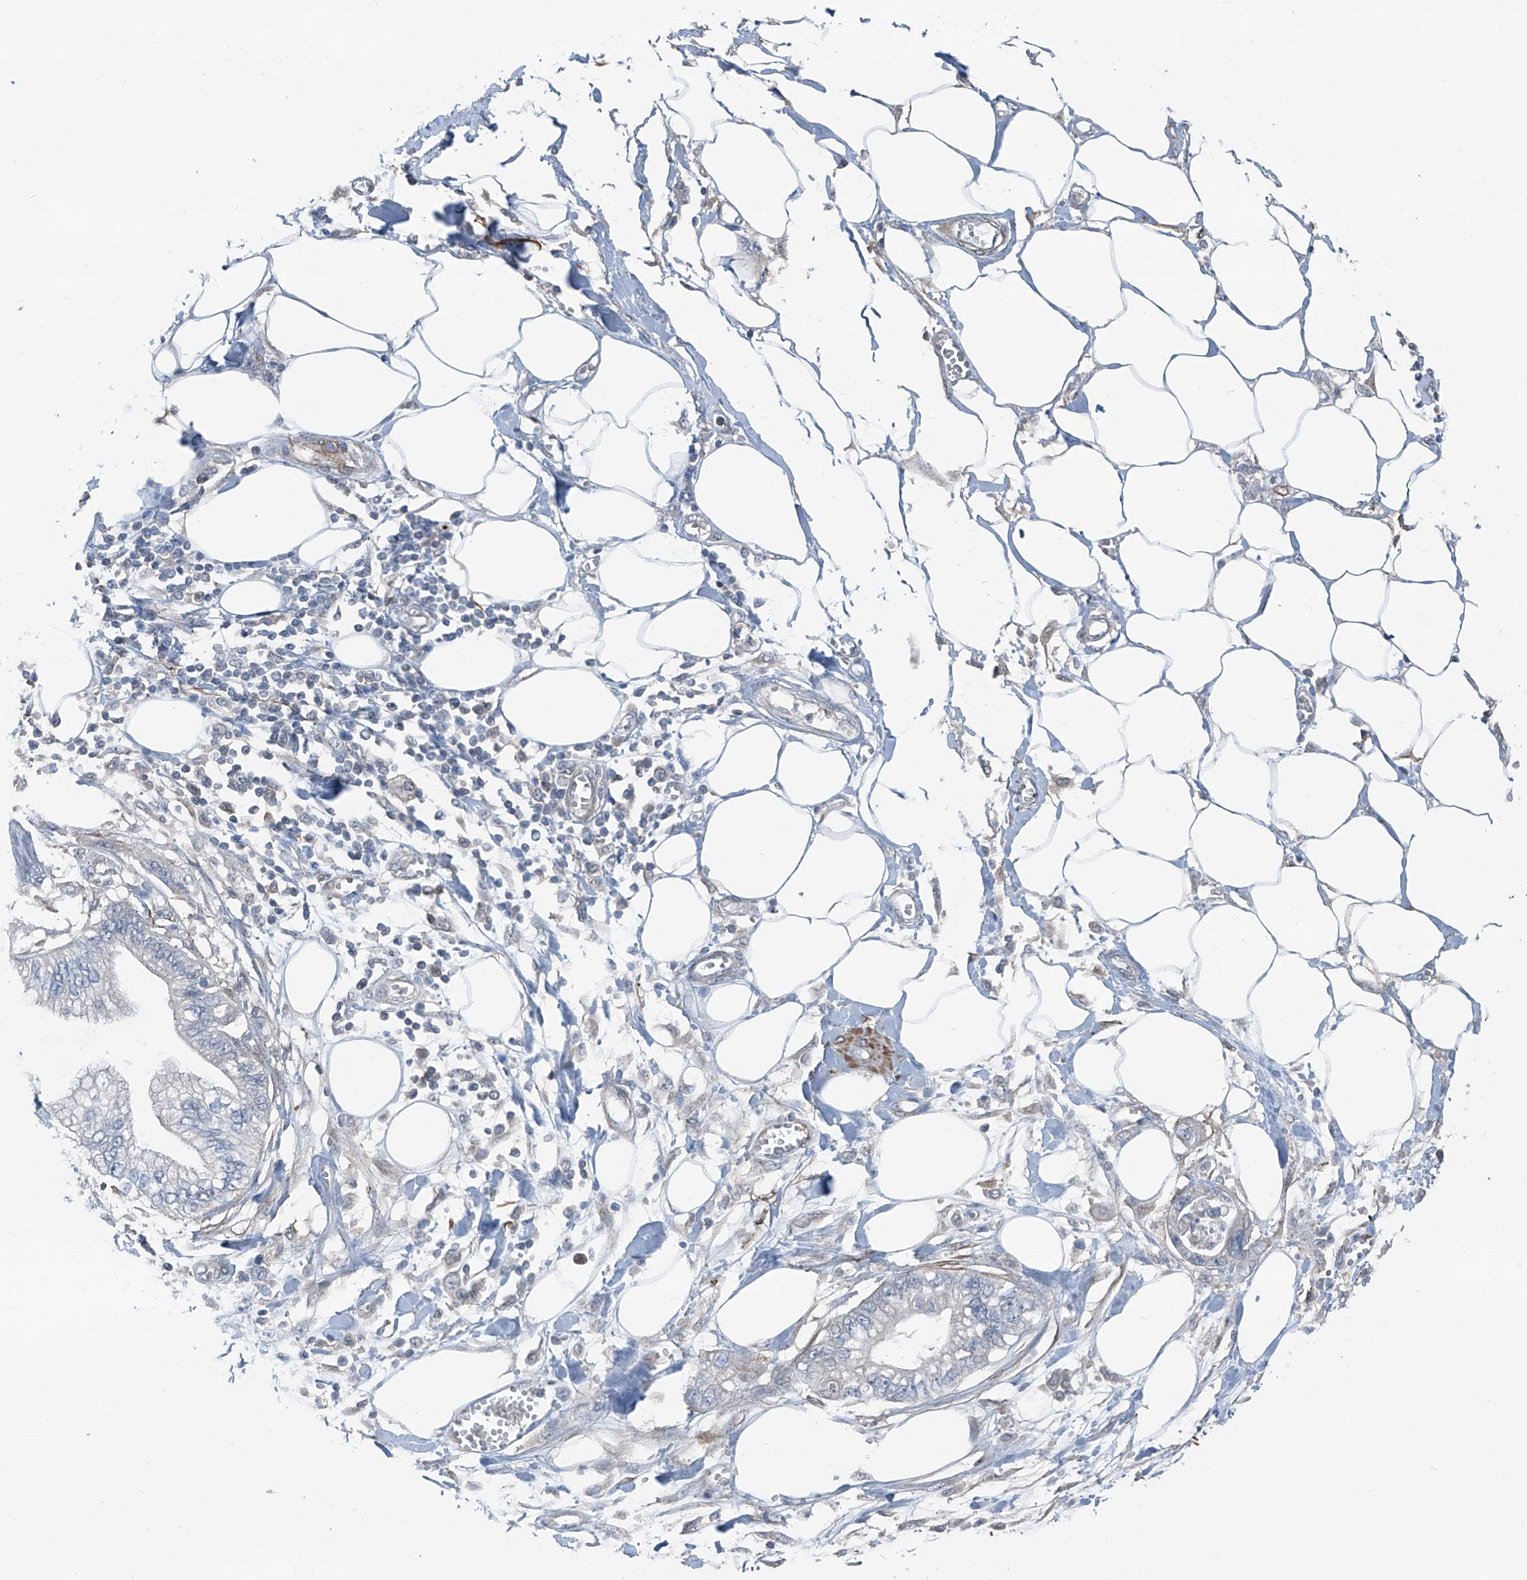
{"staining": {"intensity": "negative", "quantity": "none", "location": "none"}, "tissue": "pancreatic cancer", "cell_type": "Tumor cells", "image_type": "cancer", "snomed": [{"axis": "morphology", "description": "Adenocarcinoma, NOS"}, {"axis": "topography", "description": "Pancreas"}], "caption": "The photomicrograph demonstrates no significant positivity in tumor cells of pancreatic cancer.", "gene": "HSPB11", "patient": {"sex": "male", "age": 56}}